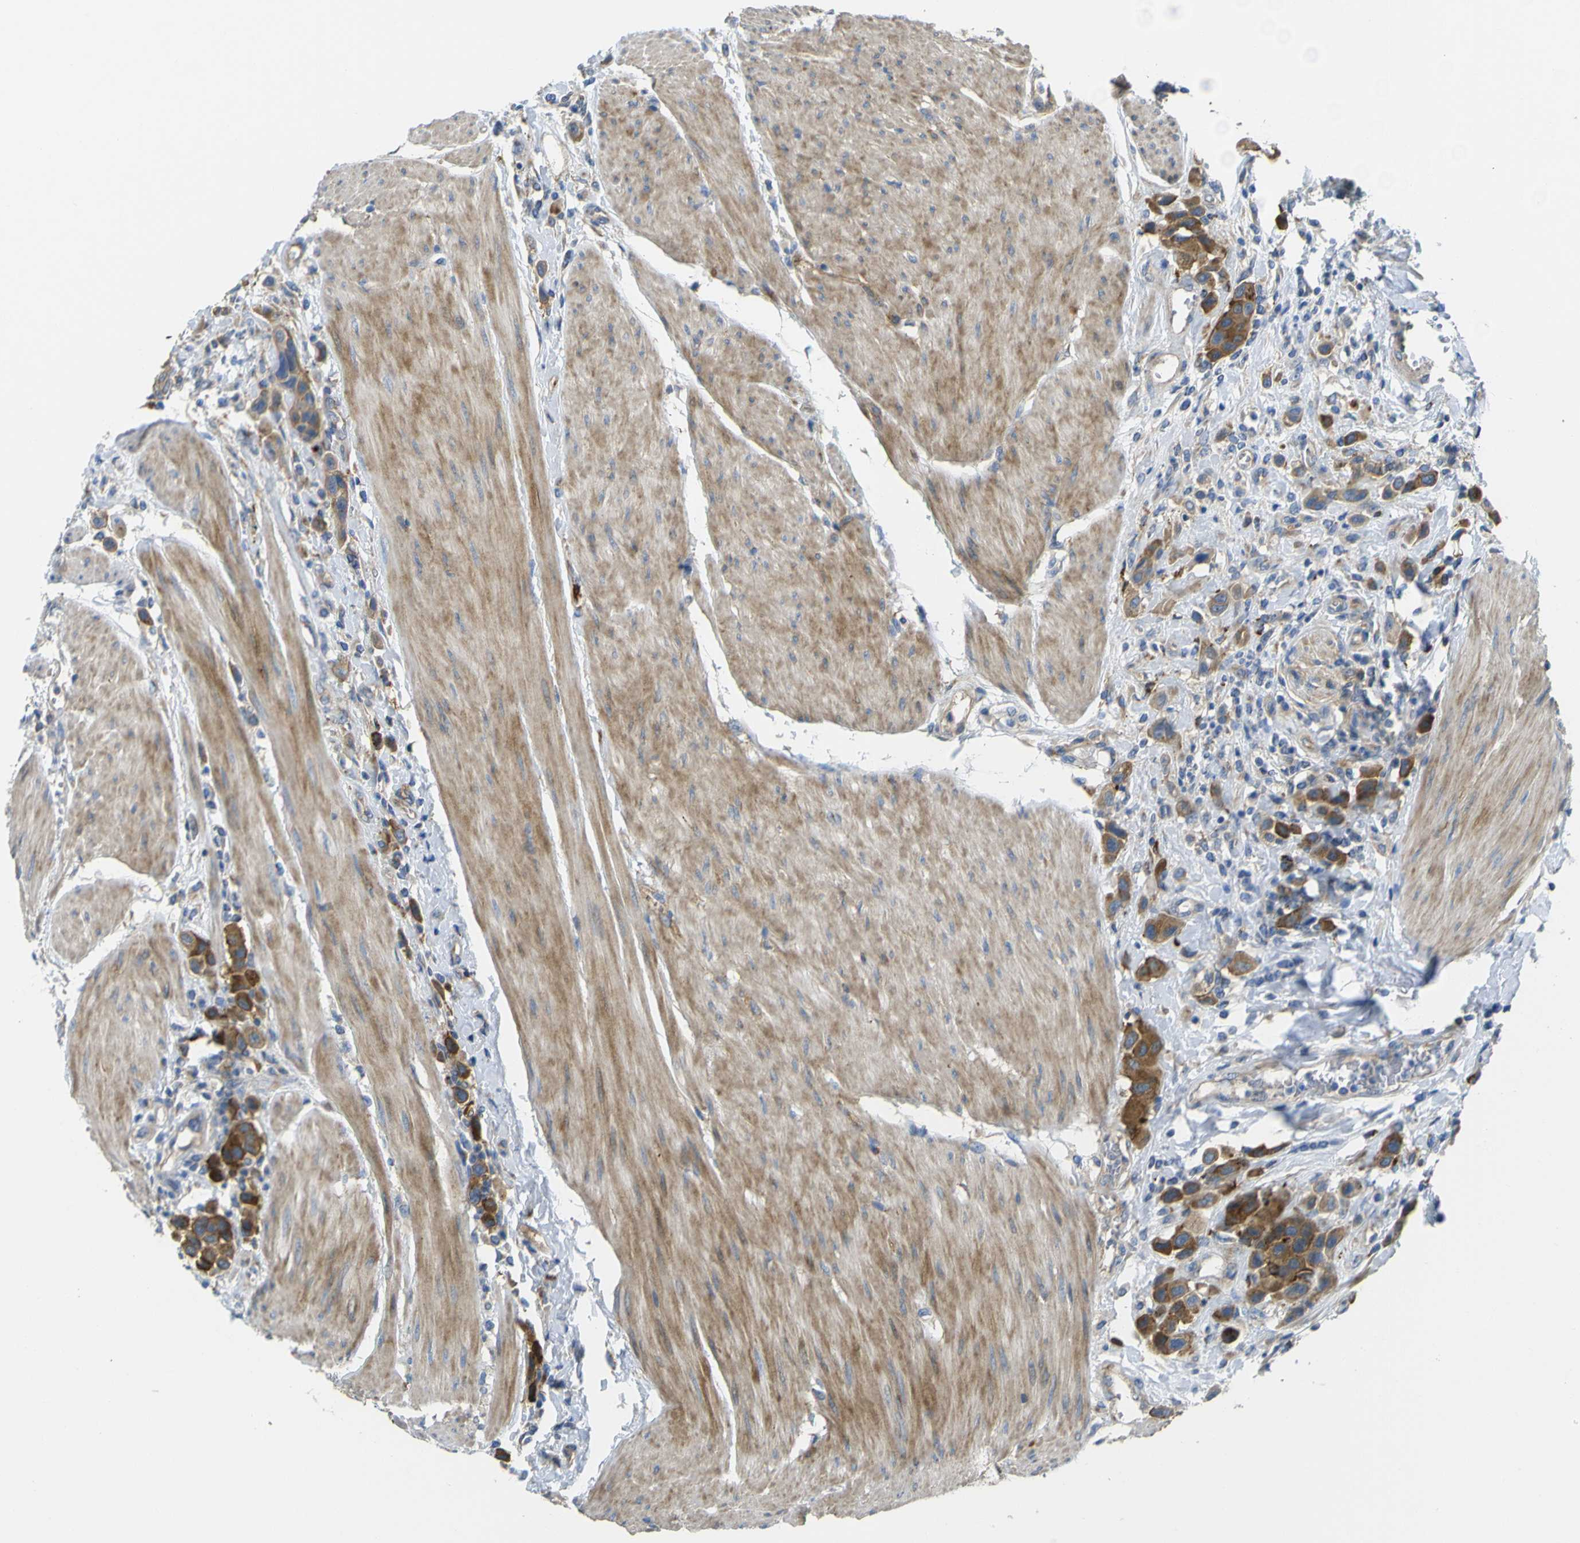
{"staining": {"intensity": "strong", "quantity": ">75%", "location": "cytoplasmic/membranous"}, "tissue": "urothelial cancer", "cell_type": "Tumor cells", "image_type": "cancer", "snomed": [{"axis": "morphology", "description": "Urothelial carcinoma, High grade"}, {"axis": "topography", "description": "Urinary bladder"}], "caption": "Urothelial cancer was stained to show a protein in brown. There is high levels of strong cytoplasmic/membranous expression in about >75% of tumor cells. Immunohistochemistry (ihc) stains the protein of interest in brown and the nuclei are stained blue.", "gene": "SYPL1", "patient": {"sex": "male", "age": 50}}